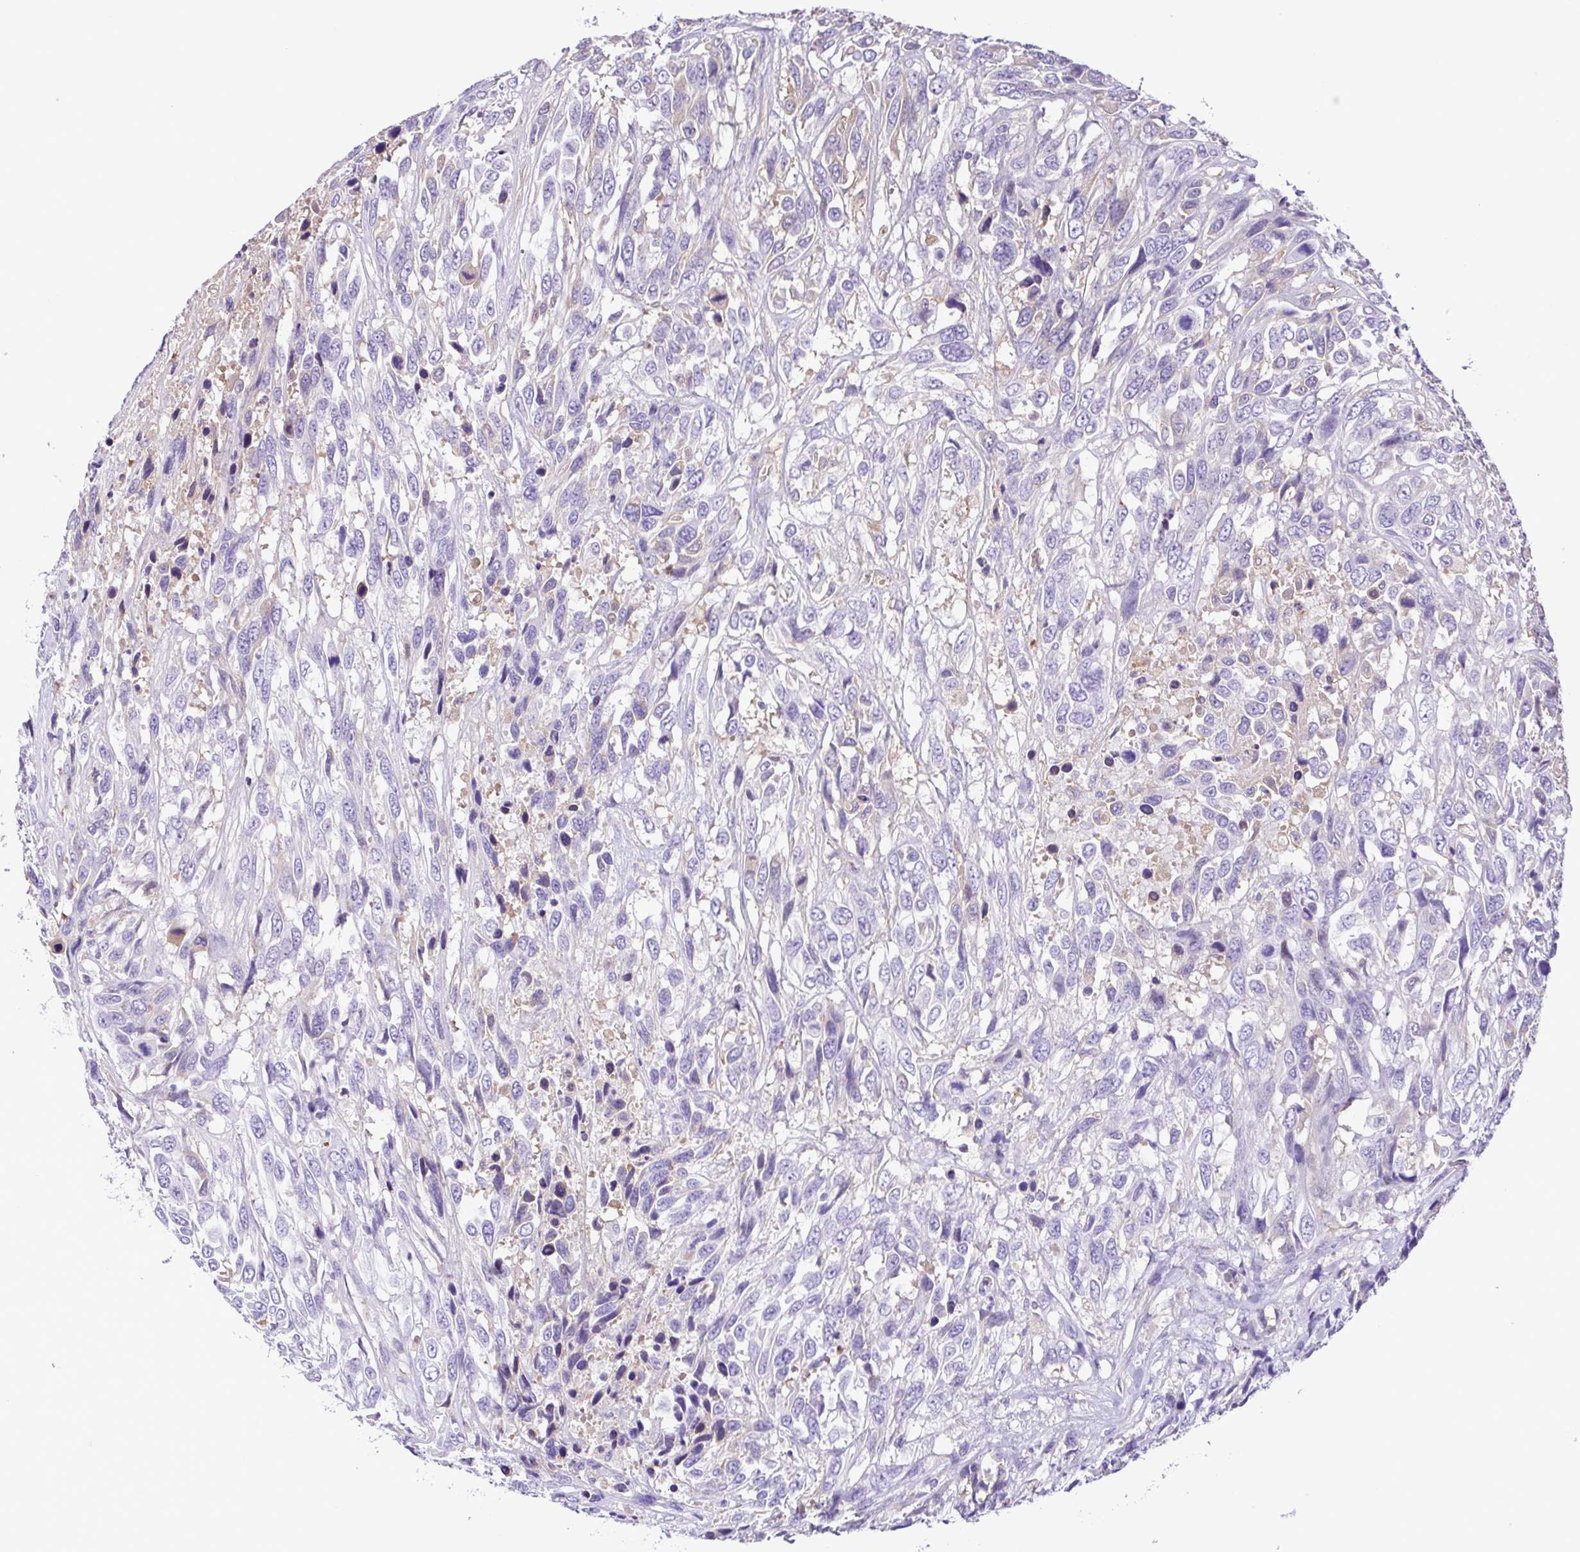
{"staining": {"intensity": "negative", "quantity": "none", "location": "none"}, "tissue": "urothelial cancer", "cell_type": "Tumor cells", "image_type": "cancer", "snomed": [{"axis": "morphology", "description": "Urothelial carcinoma, High grade"}, {"axis": "topography", "description": "Urinary bladder"}], "caption": "DAB immunohistochemical staining of human urothelial cancer exhibits no significant positivity in tumor cells. Brightfield microscopy of immunohistochemistry (IHC) stained with DAB (3,3'-diaminobenzidine) (brown) and hematoxylin (blue), captured at high magnification.", "gene": "IGFL1", "patient": {"sex": "female", "age": 70}}